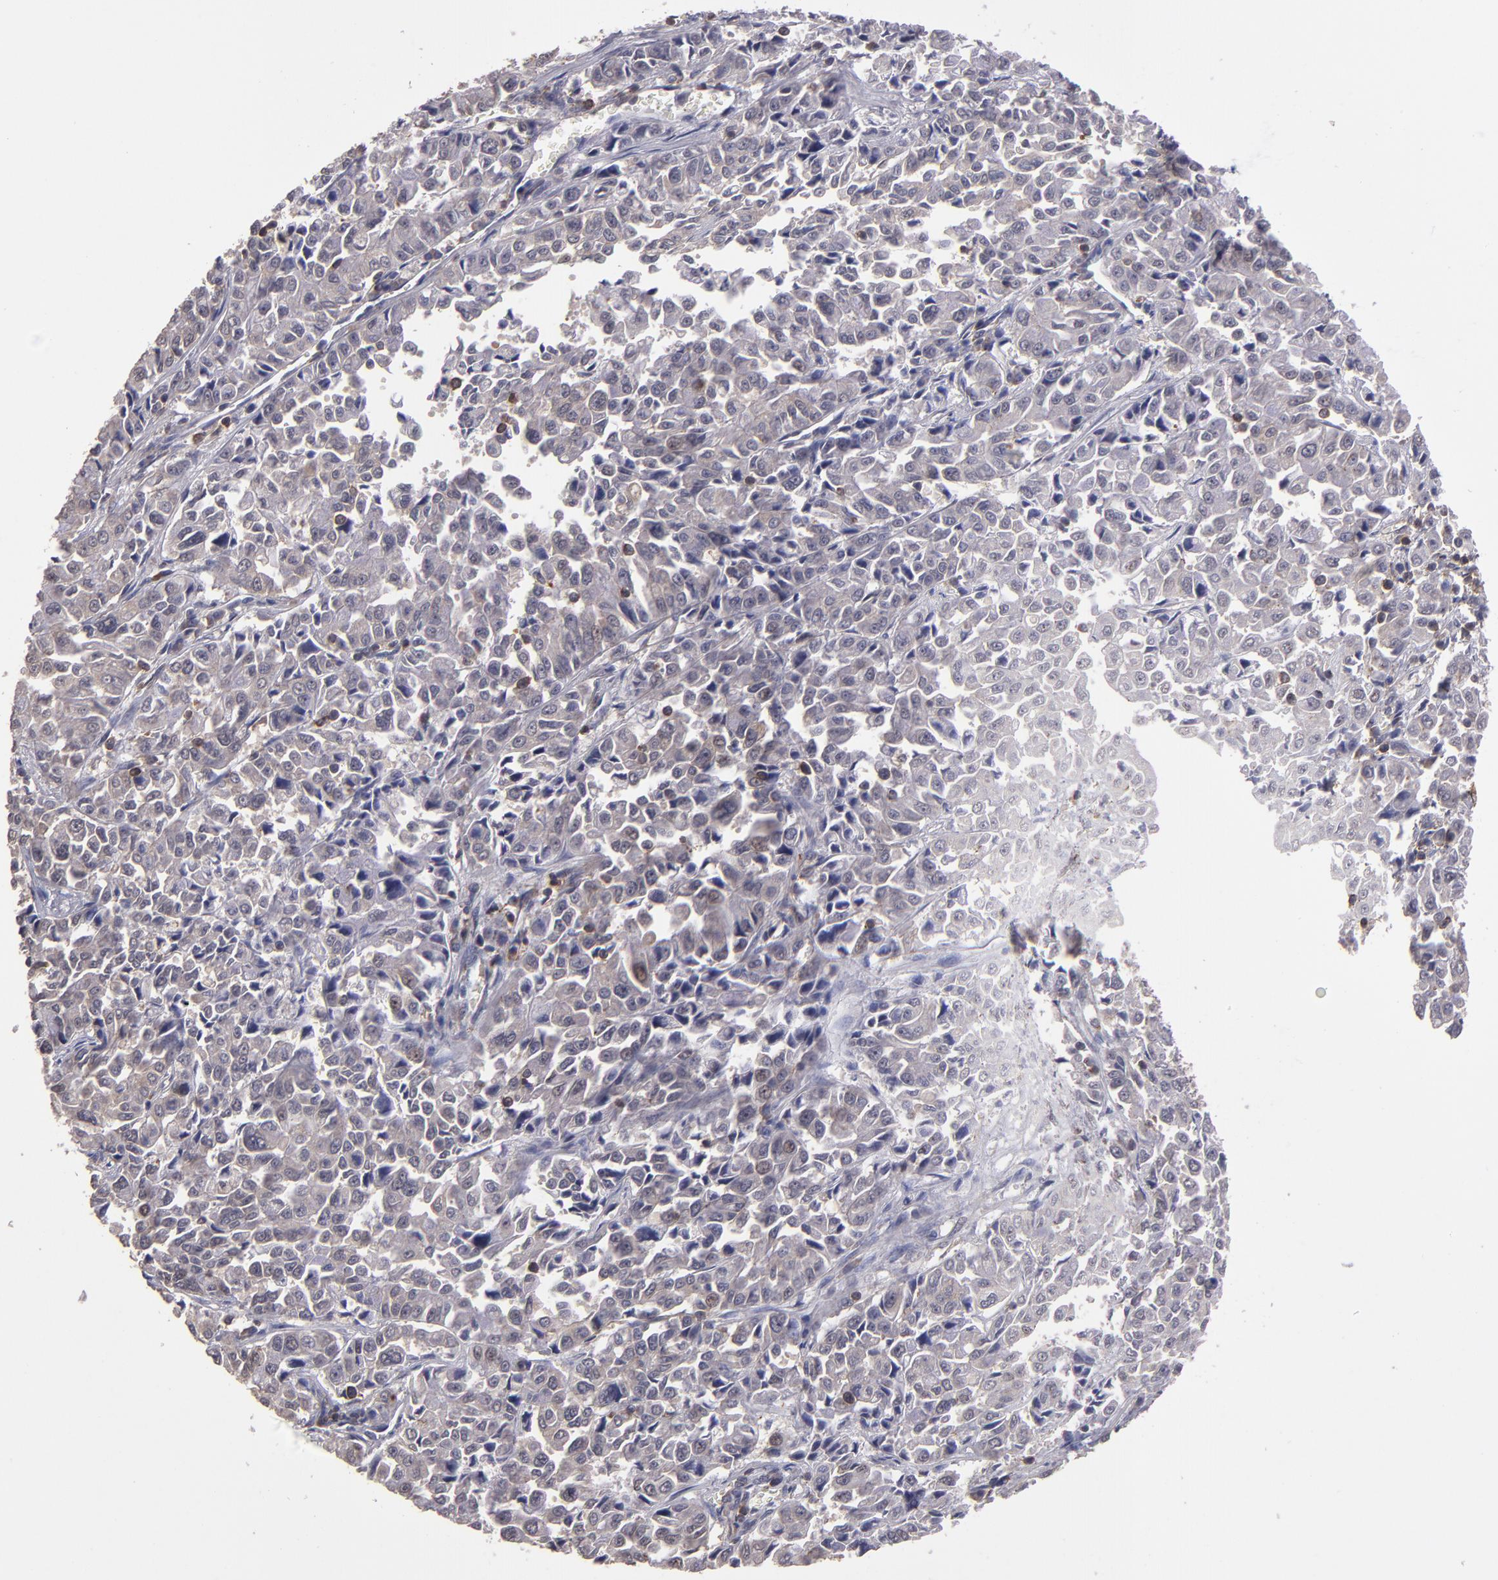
{"staining": {"intensity": "weak", "quantity": "25%-75%", "location": "cytoplasmic/membranous"}, "tissue": "pancreatic cancer", "cell_type": "Tumor cells", "image_type": "cancer", "snomed": [{"axis": "morphology", "description": "Adenocarcinoma, NOS"}, {"axis": "topography", "description": "Pancreas"}], "caption": "Approximately 25%-75% of tumor cells in human pancreatic cancer (adenocarcinoma) display weak cytoplasmic/membranous protein positivity as visualized by brown immunohistochemical staining.", "gene": "NF2", "patient": {"sex": "female", "age": 52}}